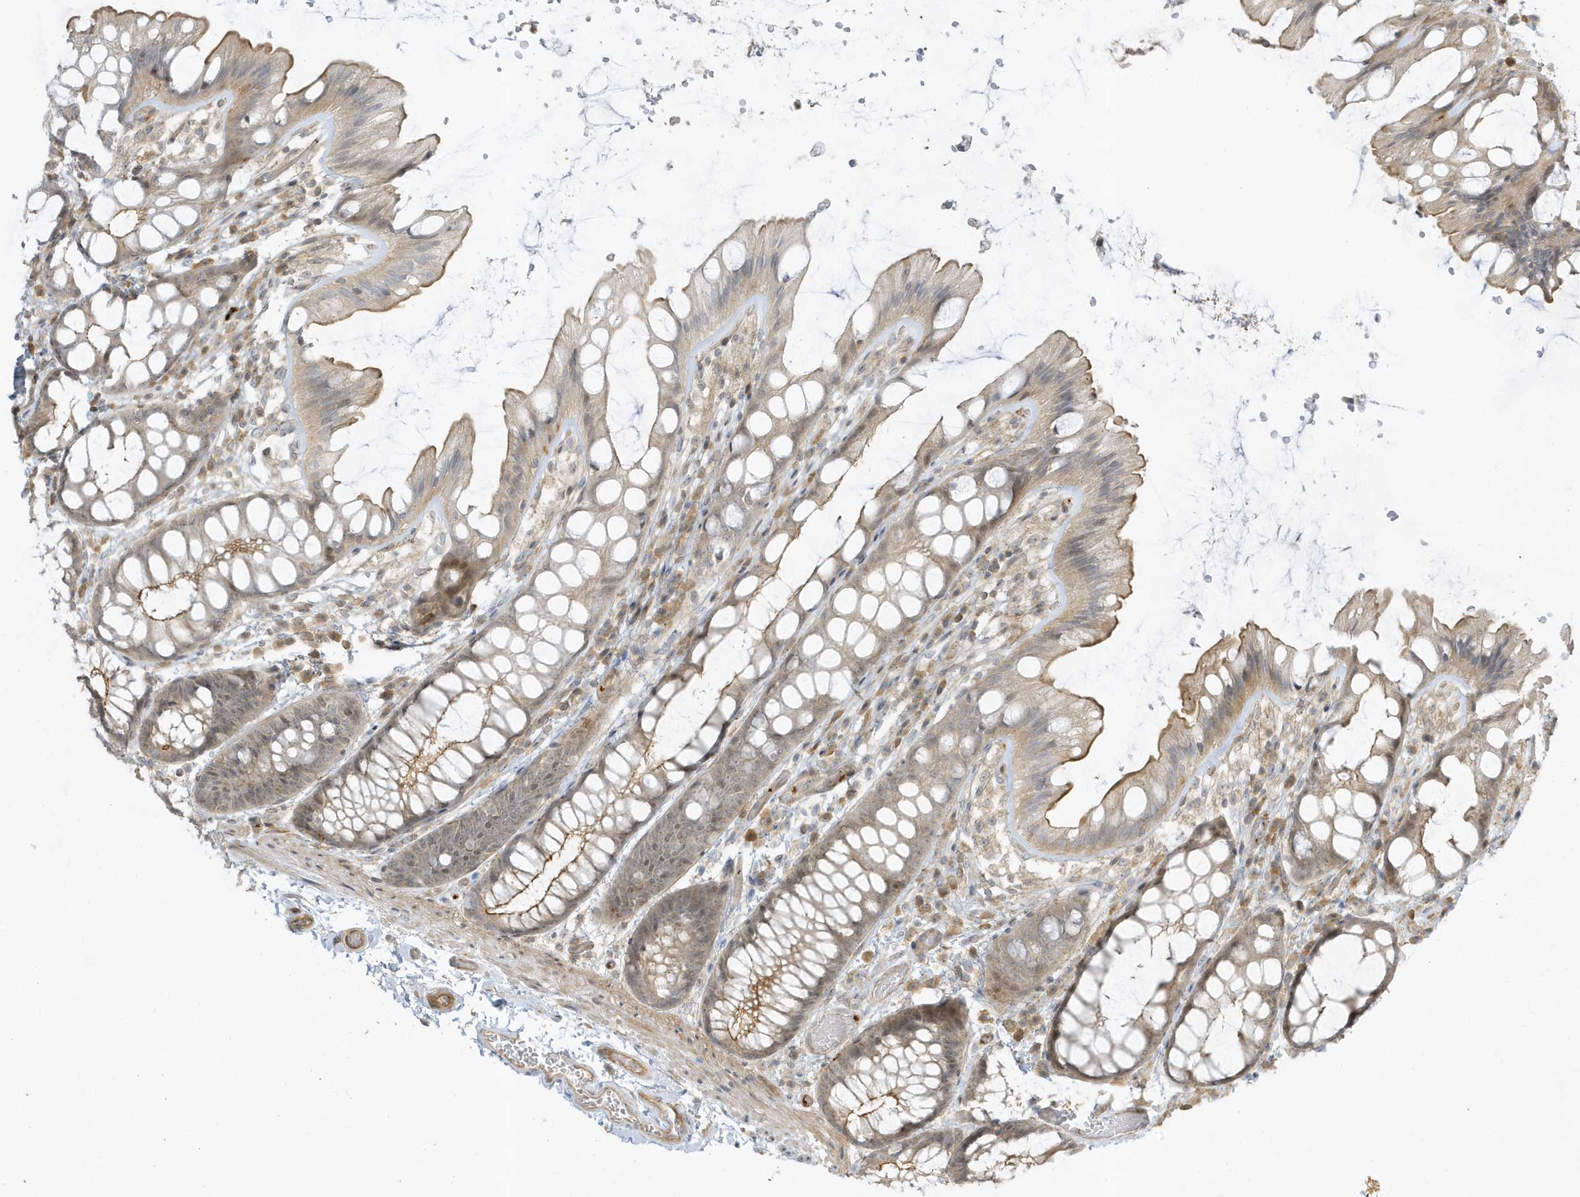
{"staining": {"intensity": "moderate", "quantity": ">75%", "location": "cytoplasmic/membranous"}, "tissue": "colon", "cell_type": "Endothelial cells", "image_type": "normal", "snomed": [{"axis": "morphology", "description": "Normal tissue, NOS"}, {"axis": "topography", "description": "Colon"}], "caption": "Protein staining of unremarkable colon exhibits moderate cytoplasmic/membranous expression in about >75% of endothelial cells. (DAB IHC, brown staining for protein, blue staining for nuclei).", "gene": "ZBTB8A", "patient": {"sex": "male", "age": 47}}